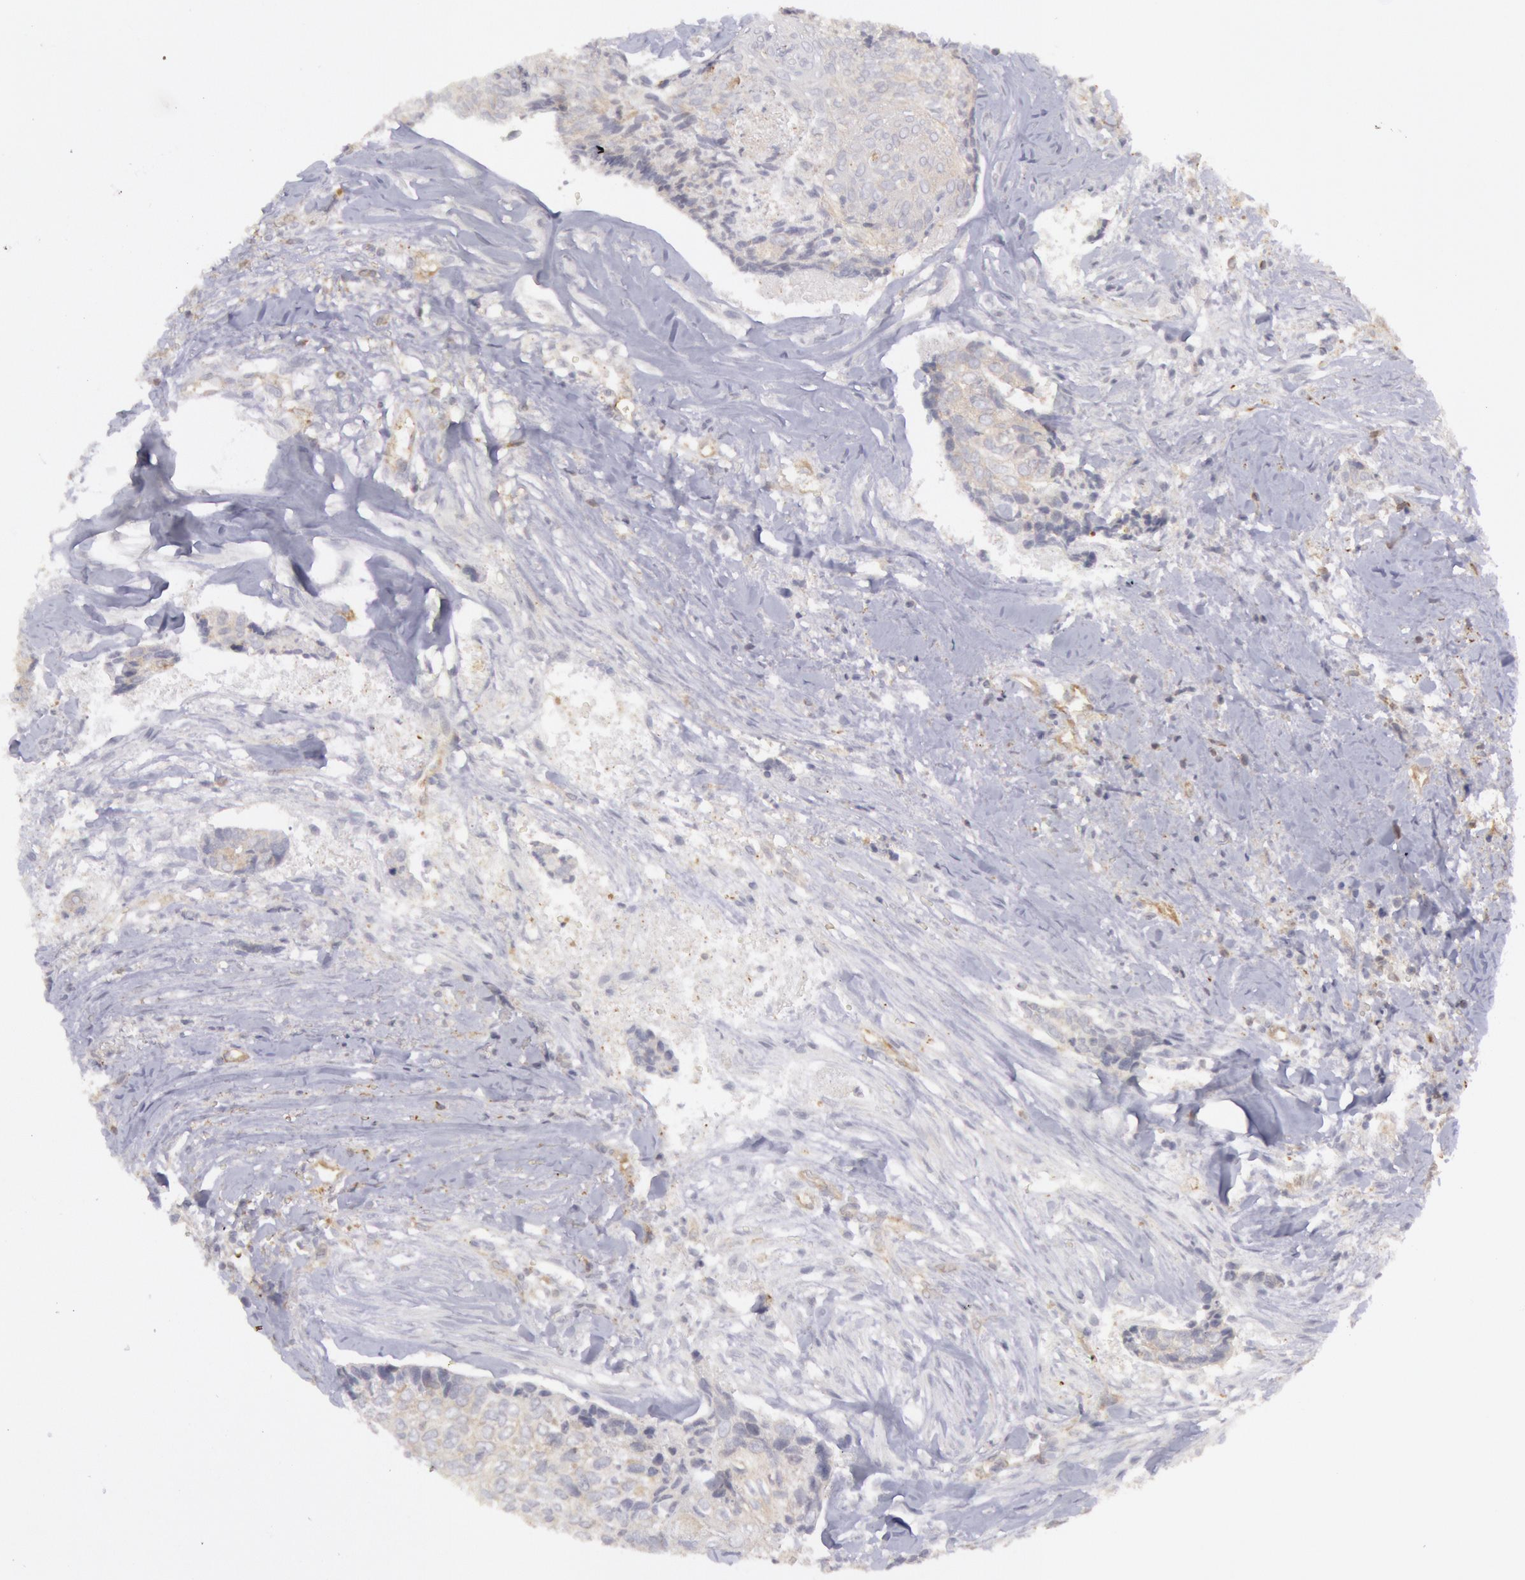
{"staining": {"intensity": "negative", "quantity": "none", "location": "none"}, "tissue": "head and neck cancer", "cell_type": "Tumor cells", "image_type": "cancer", "snomed": [{"axis": "morphology", "description": "Squamous cell carcinoma, NOS"}, {"axis": "topography", "description": "Salivary gland"}, {"axis": "topography", "description": "Head-Neck"}], "caption": "Image shows no significant protein positivity in tumor cells of squamous cell carcinoma (head and neck).", "gene": "IKBKB", "patient": {"sex": "male", "age": 70}}